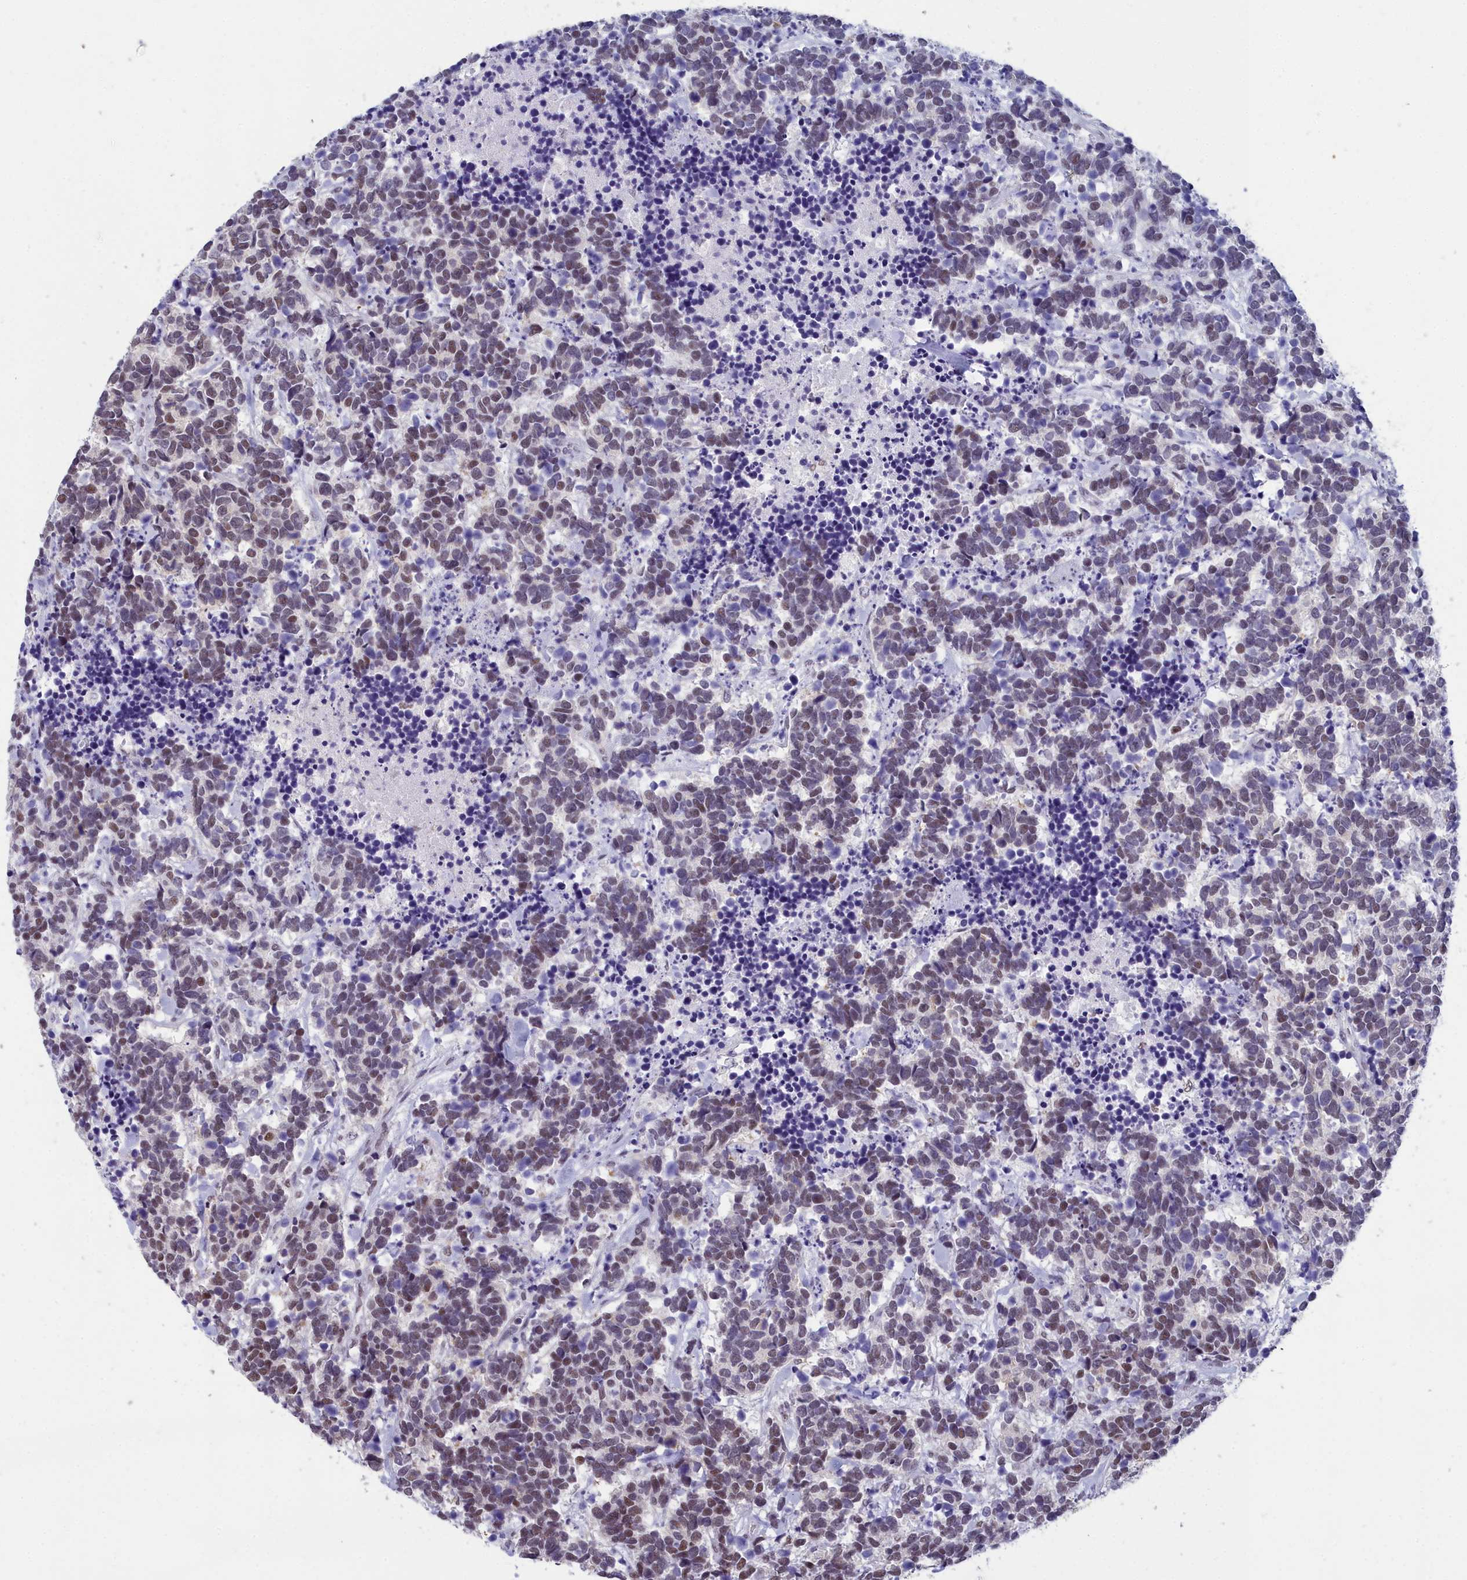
{"staining": {"intensity": "weak", "quantity": "25%-75%", "location": "nuclear"}, "tissue": "carcinoid", "cell_type": "Tumor cells", "image_type": "cancer", "snomed": [{"axis": "morphology", "description": "Carcinoma, NOS"}, {"axis": "morphology", "description": "Carcinoid, malignant, NOS"}, {"axis": "topography", "description": "Prostate"}], "caption": "The micrograph demonstrates immunohistochemical staining of carcinoid. There is weak nuclear staining is identified in about 25%-75% of tumor cells.", "gene": "CCDC97", "patient": {"sex": "male", "age": 57}}